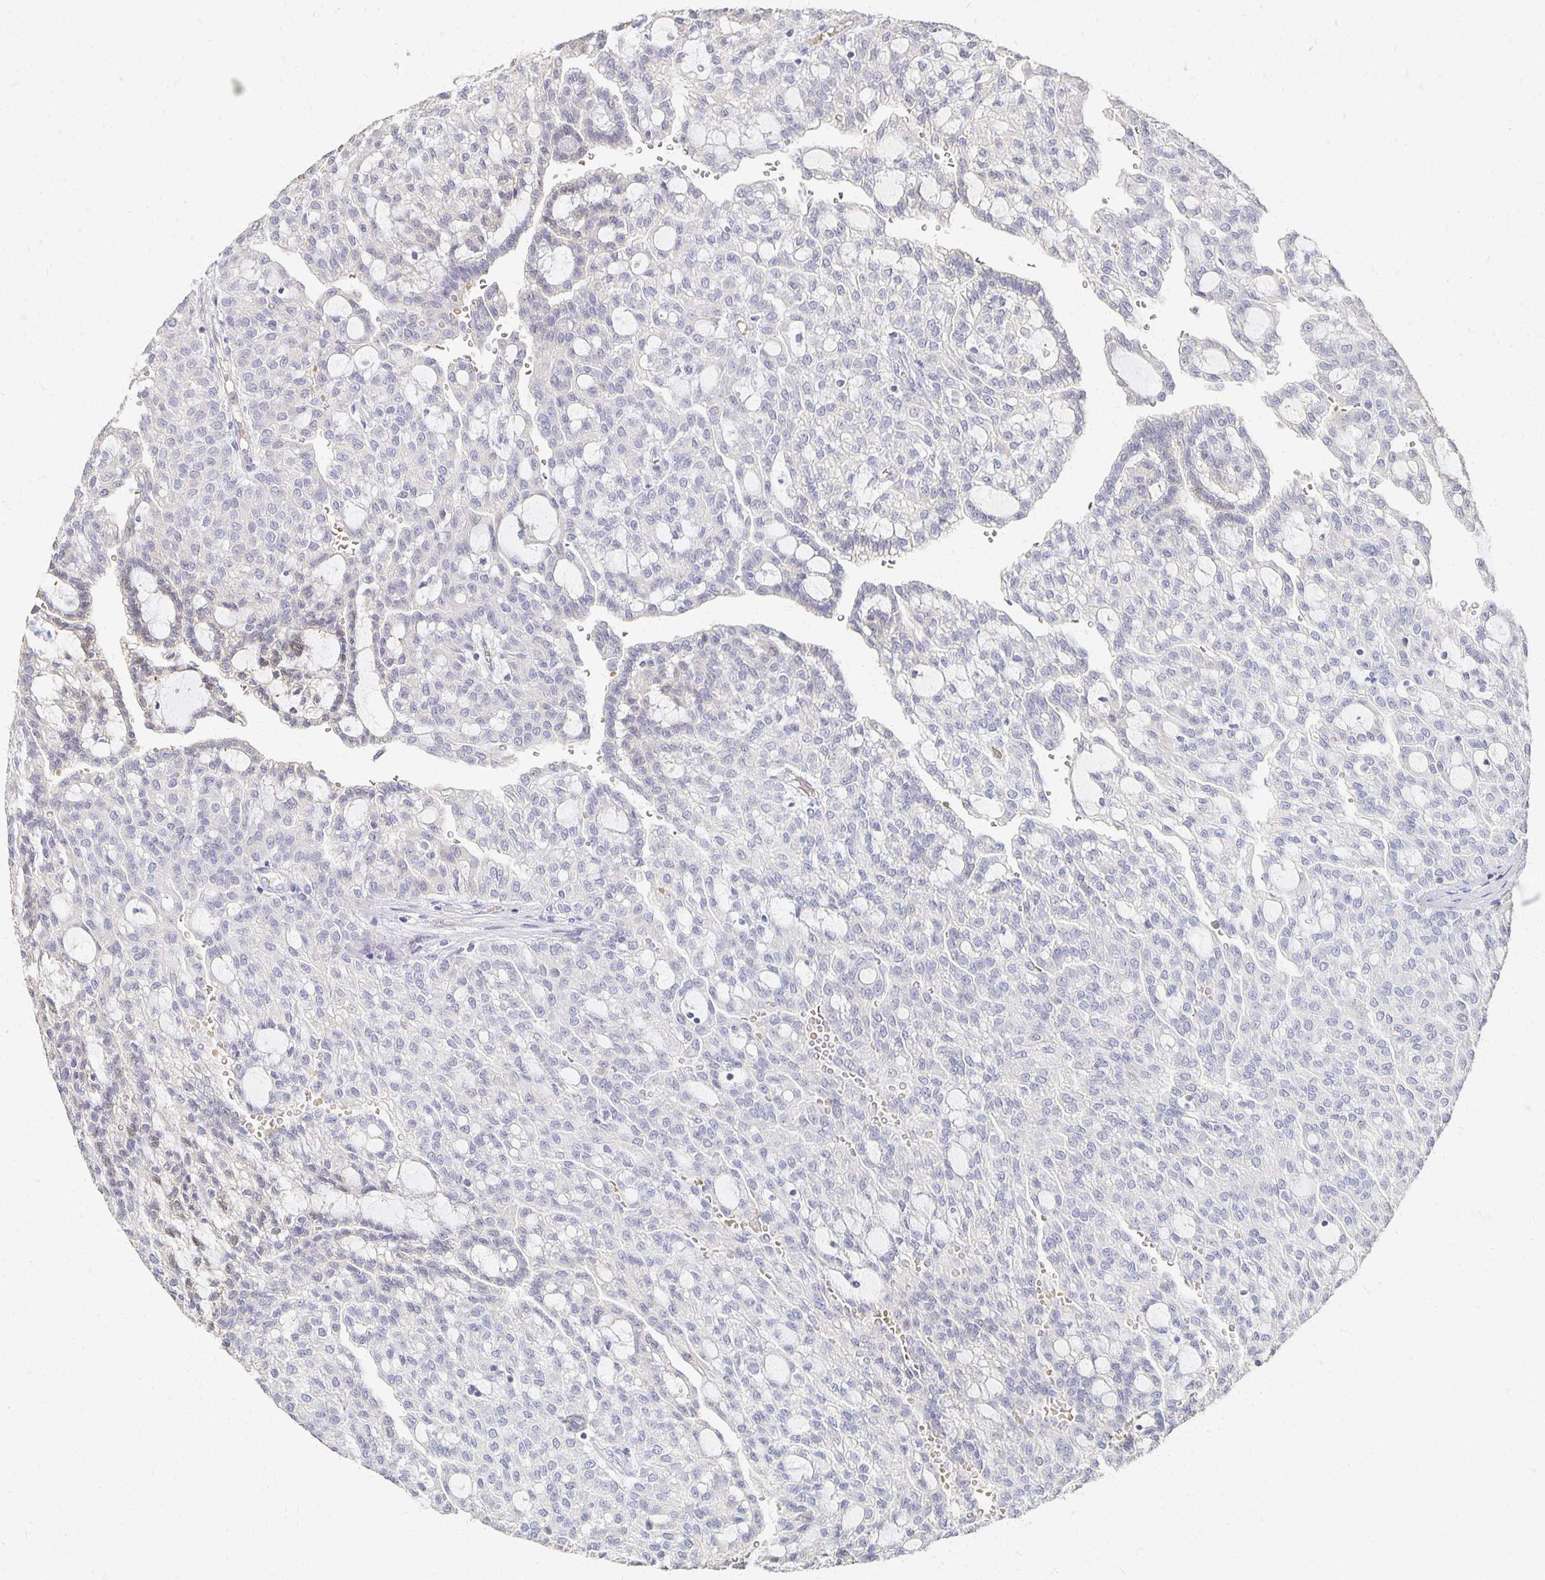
{"staining": {"intensity": "weak", "quantity": "<25%", "location": "cytoplasmic/membranous"}, "tissue": "renal cancer", "cell_type": "Tumor cells", "image_type": "cancer", "snomed": [{"axis": "morphology", "description": "Adenocarcinoma, NOS"}, {"axis": "topography", "description": "Kidney"}], "caption": "An IHC micrograph of renal cancer (adenocarcinoma) is shown. There is no staining in tumor cells of renal cancer (adenocarcinoma). (DAB (3,3'-diaminobenzidine) immunohistochemistry with hematoxylin counter stain).", "gene": "CST6", "patient": {"sex": "male", "age": 63}}